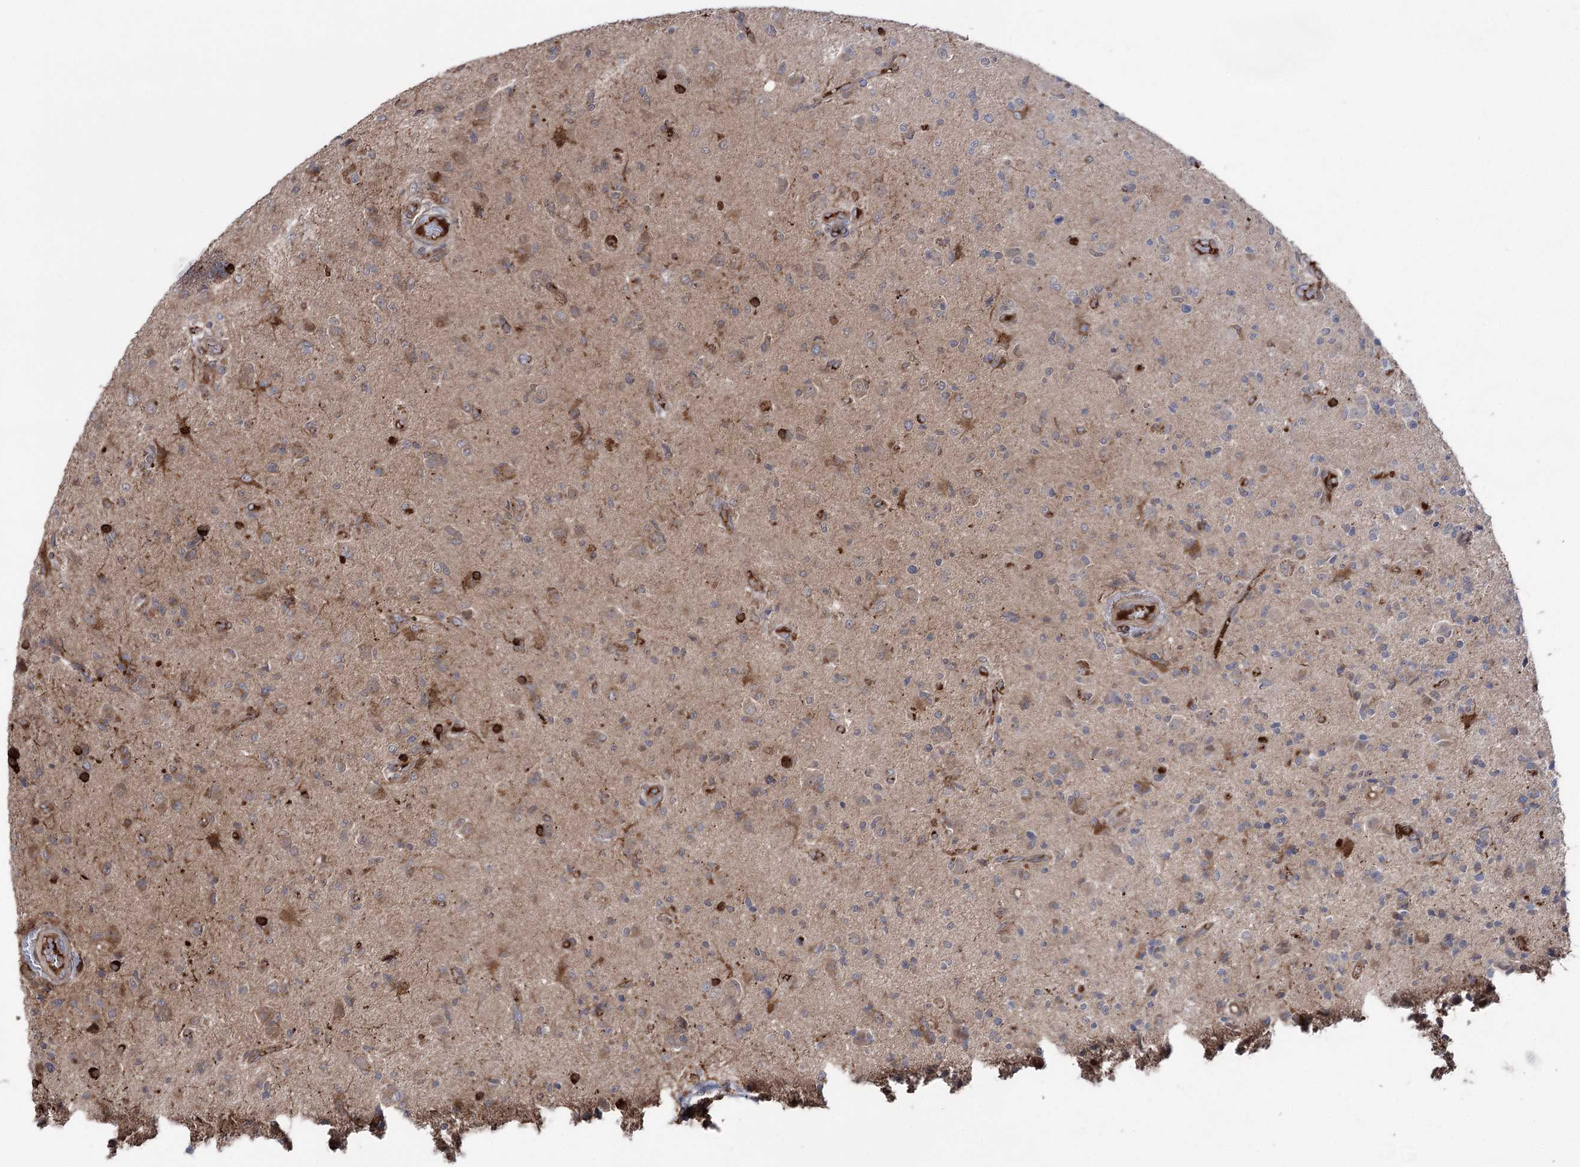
{"staining": {"intensity": "moderate", "quantity": "<25%", "location": "cytoplasmic/membranous"}, "tissue": "glioma", "cell_type": "Tumor cells", "image_type": "cancer", "snomed": [{"axis": "morphology", "description": "Glioma, malignant, High grade"}, {"axis": "topography", "description": "Brain"}], "caption": "Brown immunohistochemical staining in glioma displays moderate cytoplasmic/membranous staining in about <25% of tumor cells. The staining was performed using DAB (3,3'-diaminobenzidine) to visualize the protein expression in brown, while the nuclei were stained in blue with hematoxylin (Magnification: 20x).", "gene": "OTUD1", "patient": {"sex": "female", "age": 57}}